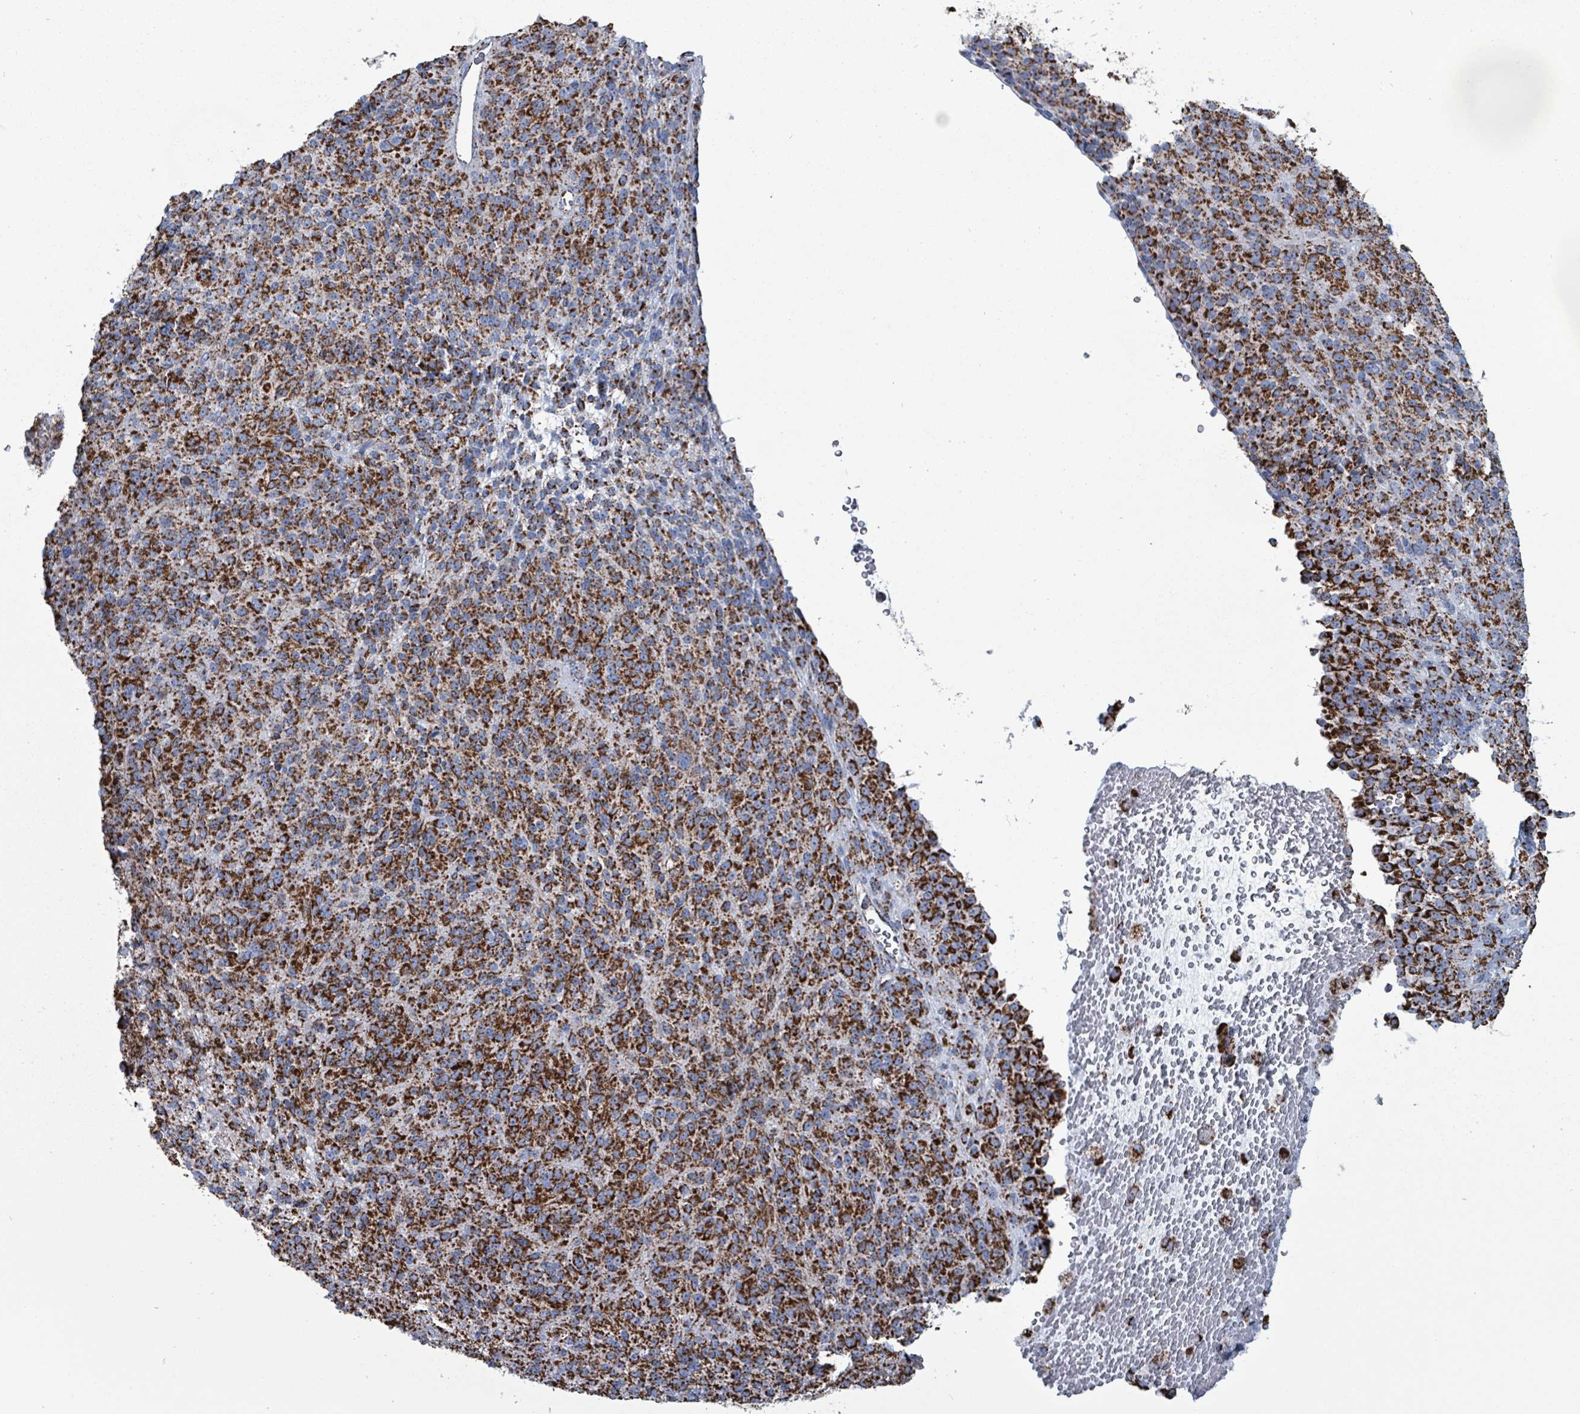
{"staining": {"intensity": "strong", "quantity": ">75%", "location": "cytoplasmic/membranous"}, "tissue": "melanoma", "cell_type": "Tumor cells", "image_type": "cancer", "snomed": [{"axis": "morphology", "description": "Malignant melanoma, Metastatic site"}, {"axis": "topography", "description": "Brain"}], "caption": "A high amount of strong cytoplasmic/membranous positivity is appreciated in approximately >75% of tumor cells in melanoma tissue.", "gene": "IDH3B", "patient": {"sex": "female", "age": 56}}